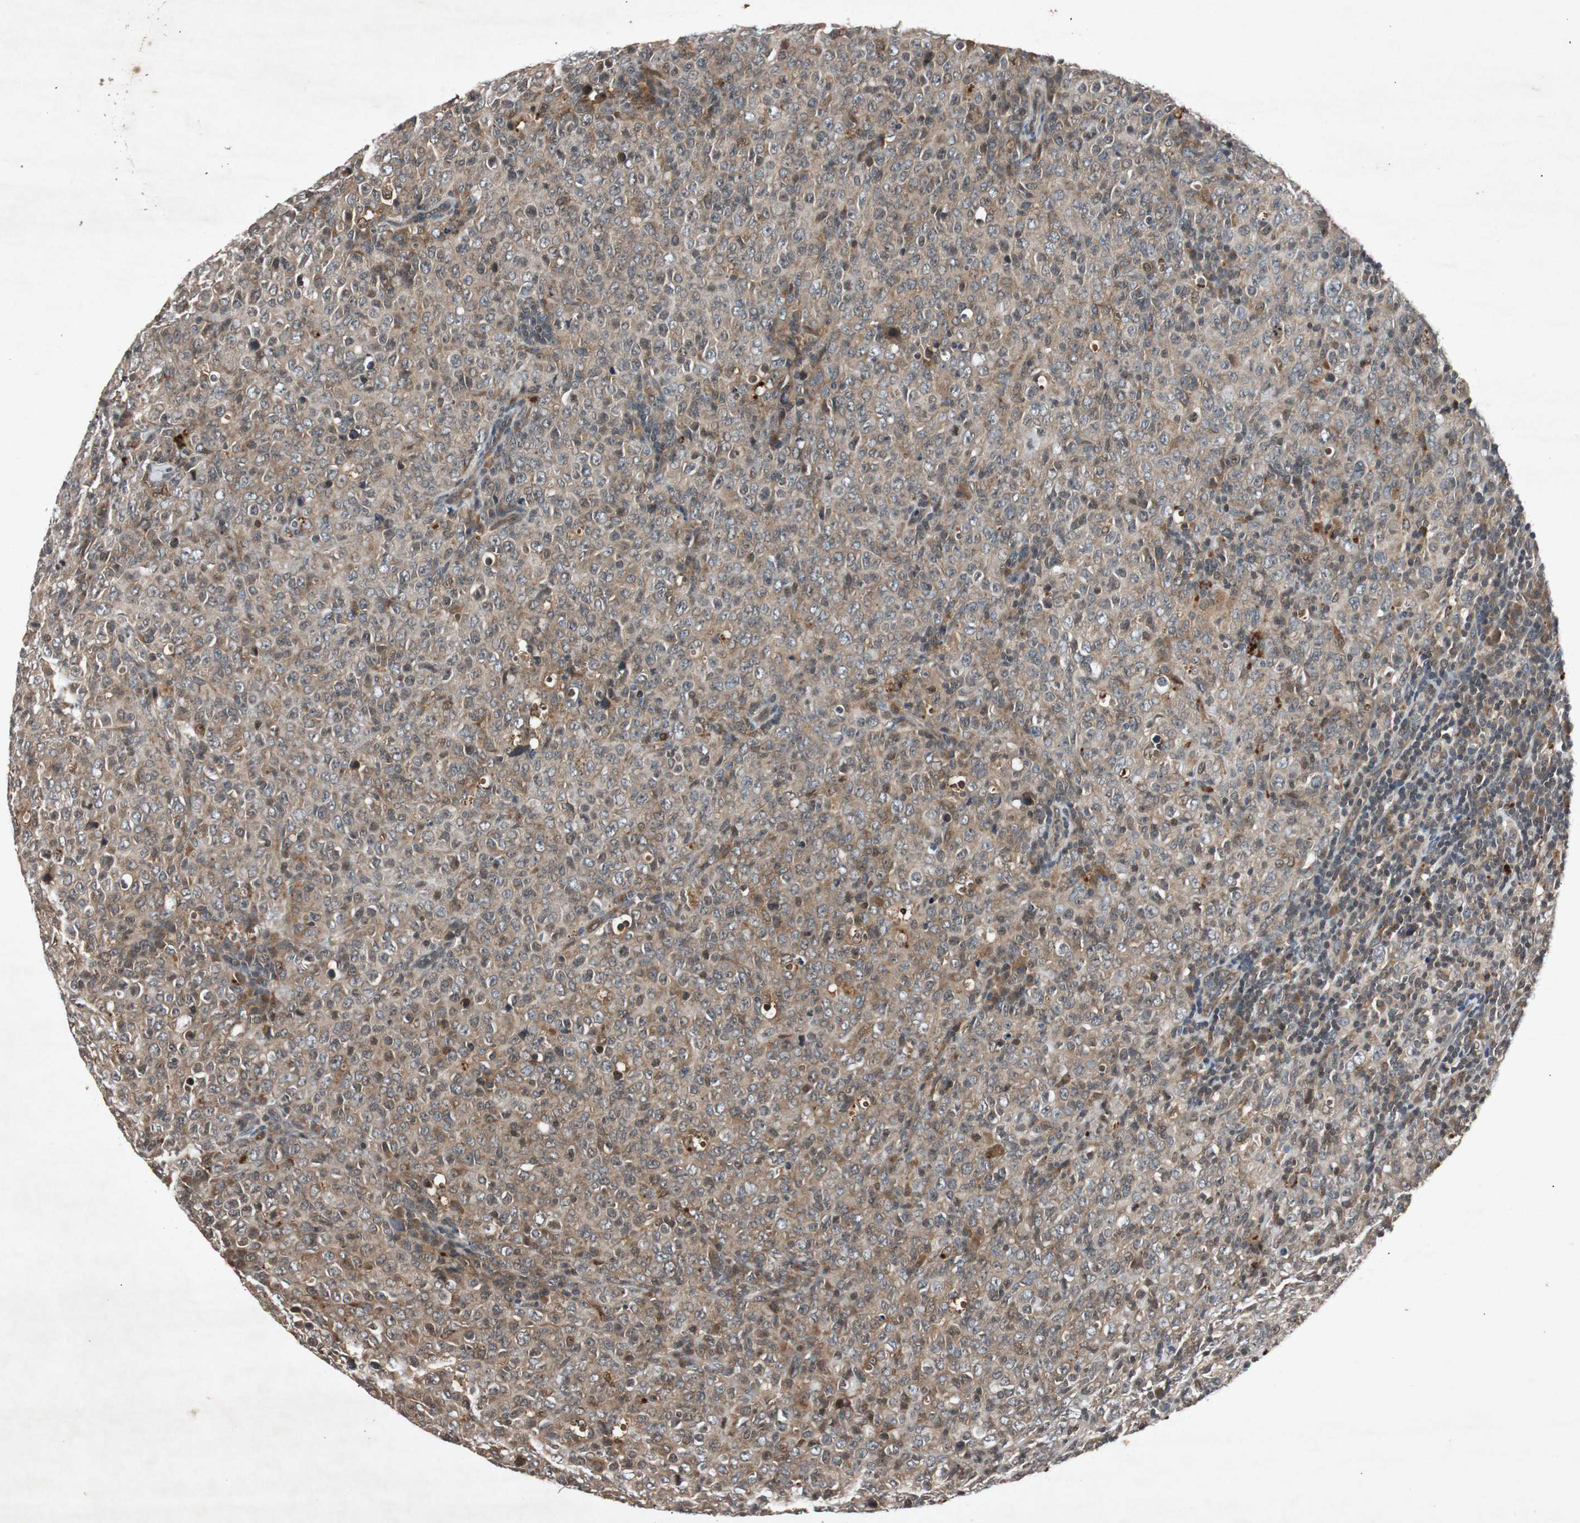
{"staining": {"intensity": "moderate", "quantity": "25%-75%", "location": "cytoplasmic/membranous"}, "tissue": "lymphoma", "cell_type": "Tumor cells", "image_type": "cancer", "snomed": [{"axis": "morphology", "description": "Malignant lymphoma, non-Hodgkin's type, High grade"}, {"axis": "topography", "description": "Tonsil"}], "caption": "Immunohistochemical staining of human high-grade malignant lymphoma, non-Hodgkin's type shows medium levels of moderate cytoplasmic/membranous protein expression in about 25%-75% of tumor cells.", "gene": "SLIT2", "patient": {"sex": "female", "age": 36}}